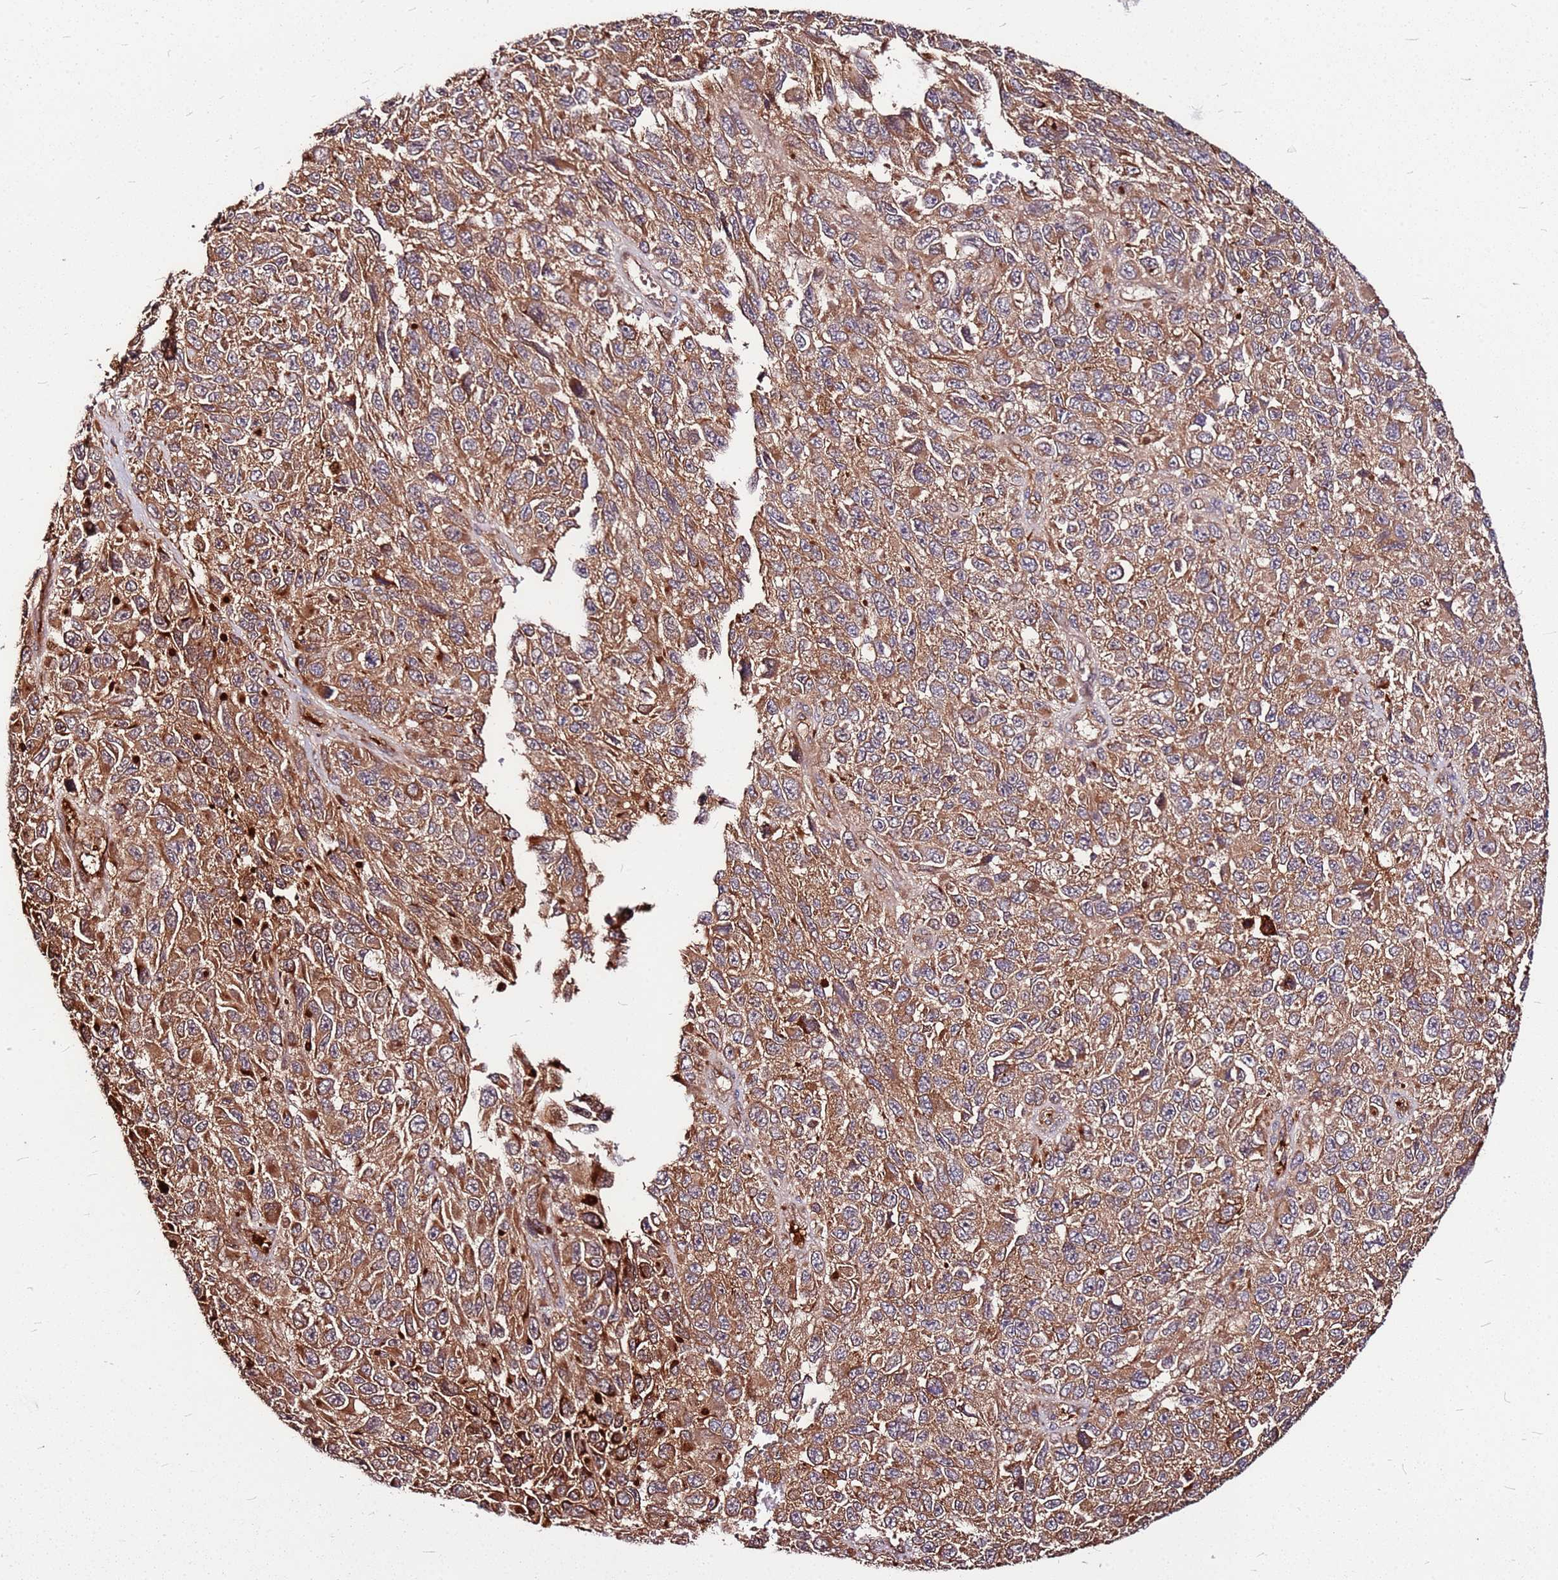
{"staining": {"intensity": "moderate", "quantity": ">75%", "location": "cytoplasmic/membranous"}, "tissue": "melanoma", "cell_type": "Tumor cells", "image_type": "cancer", "snomed": [{"axis": "morphology", "description": "Normal tissue, NOS"}, {"axis": "morphology", "description": "Malignant melanoma, NOS"}, {"axis": "topography", "description": "Skin"}], "caption": "IHC staining of melanoma, which exhibits medium levels of moderate cytoplasmic/membranous expression in approximately >75% of tumor cells indicating moderate cytoplasmic/membranous protein positivity. The staining was performed using DAB (brown) for protein detection and nuclei were counterstained in hematoxylin (blue).", "gene": "LYPLAL1", "patient": {"sex": "female", "age": 96}}